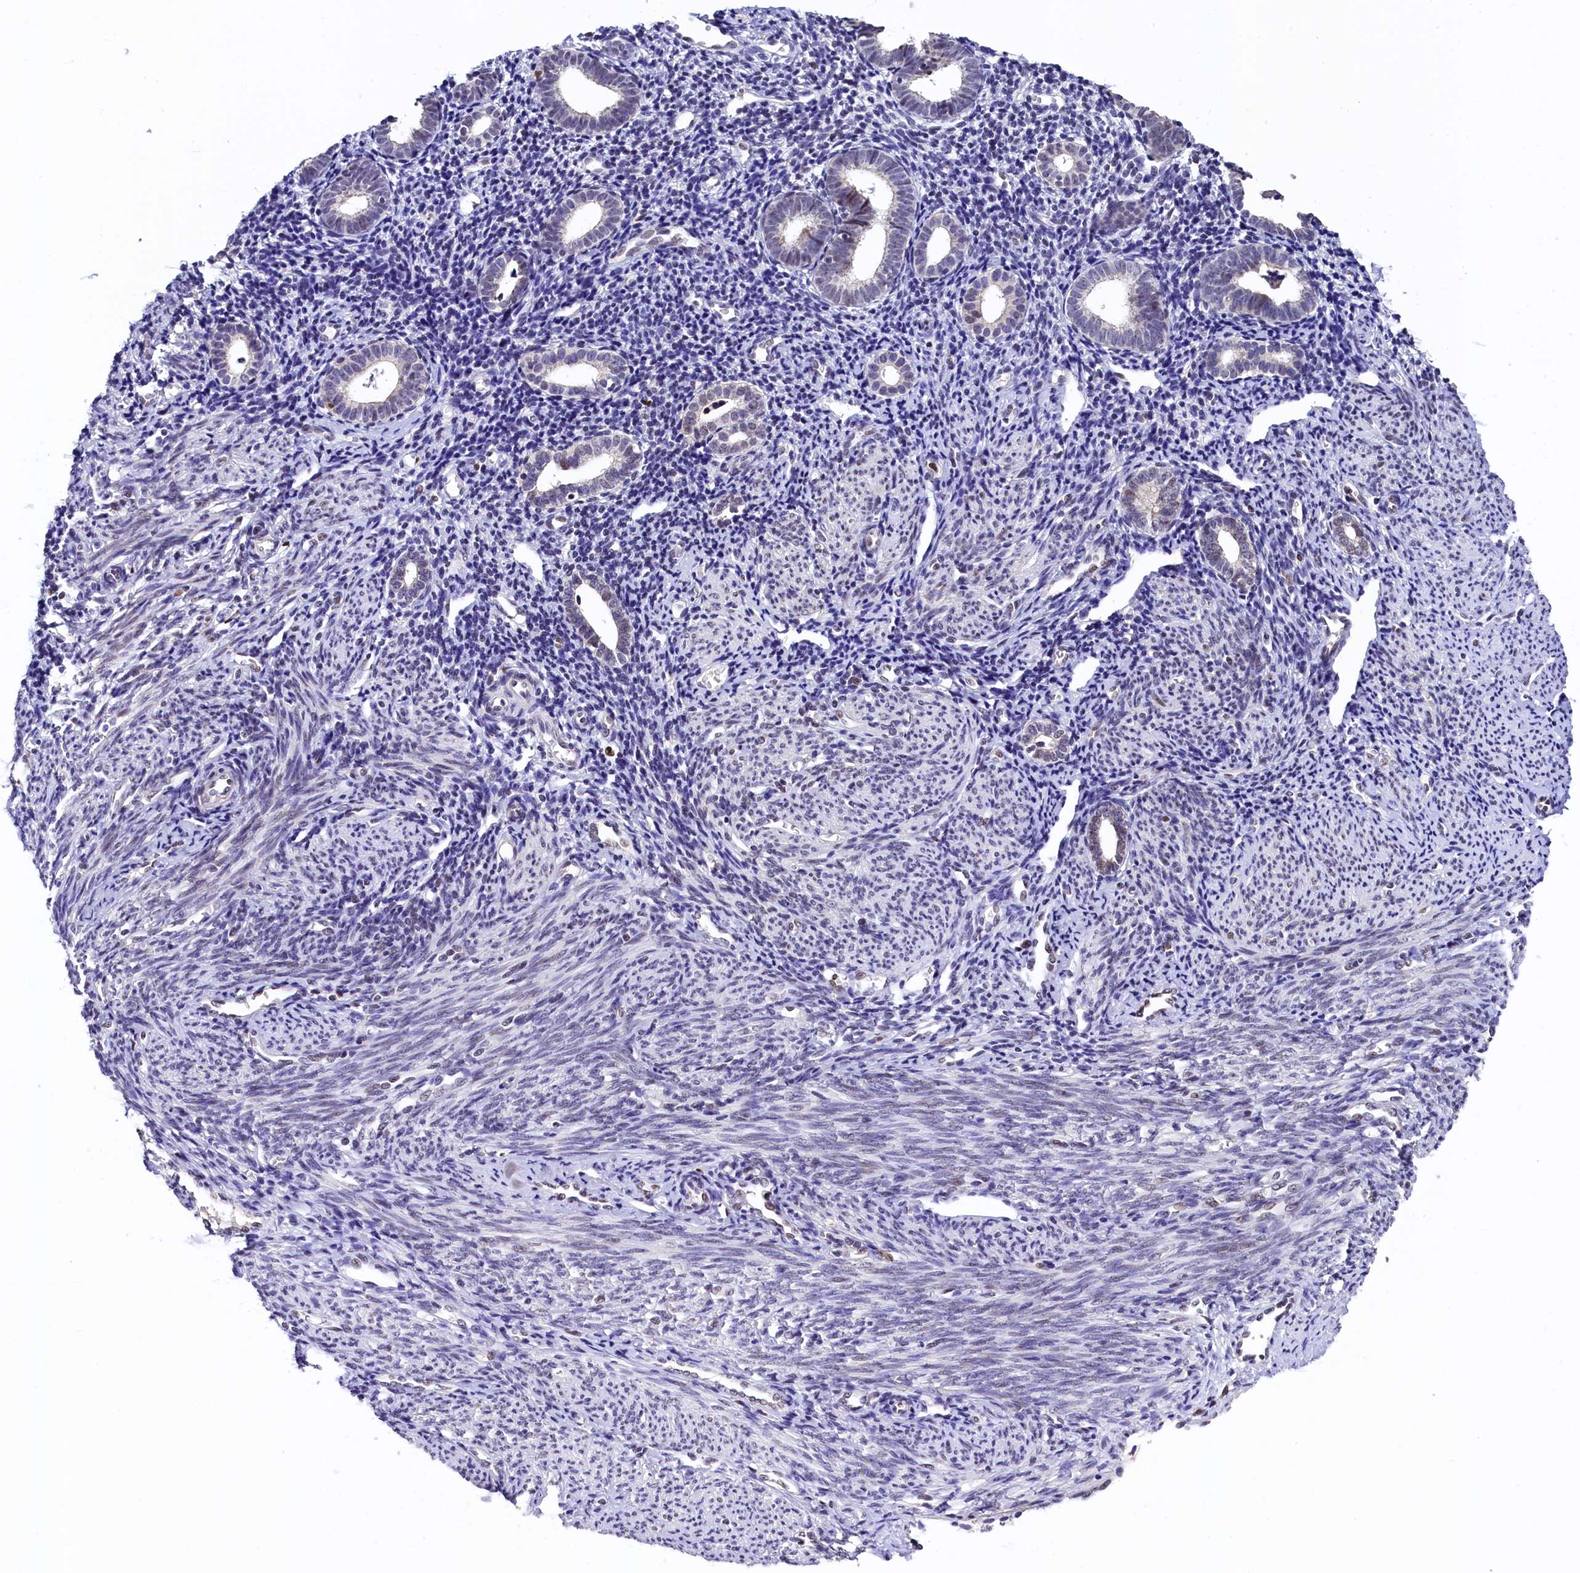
{"staining": {"intensity": "negative", "quantity": "none", "location": "none"}, "tissue": "endometrium", "cell_type": "Cells in endometrial stroma", "image_type": "normal", "snomed": [{"axis": "morphology", "description": "Normal tissue, NOS"}, {"axis": "topography", "description": "Endometrium"}], "caption": "Protein analysis of benign endometrium exhibits no significant expression in cells in endometrial stroma. (DAB (3,3'-diaminobenzidine) immunohistochemistry, high magnification).", "gene": "HECTD4", "patient": {"sex": "female", "age": 56}}